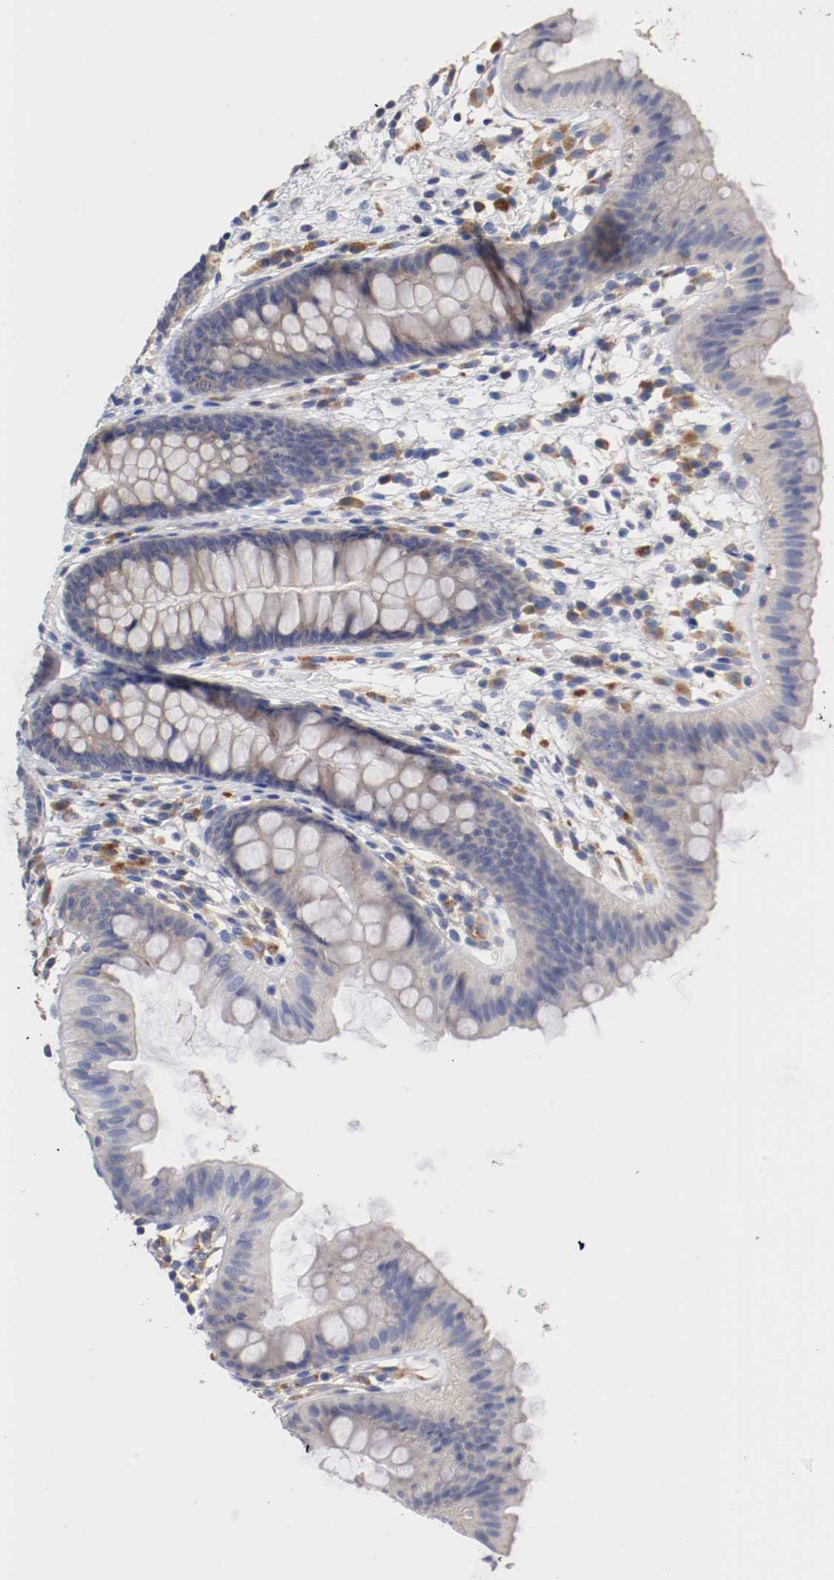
{"staining": {"intensity": "moderate", "quantity": "25%-75%", "location": "cytoplasmic/membranous"}, "tissue": "colon", "cell_type": "Endothelial cells", "image_type": "normal", "snomed": [{"axis": "morphology", "description": "Normal tissue, NOS"}, {"axis": "topography", "description": "Smooth muscle"}, {"axis": "topography", "description": "Colon"}], "caption": "Colon stained with immunohistochemistry demonstrates moderate cytoplasmic/membranous positivity in about 25%-75% of endothelial cells.", "gene": "SEMA5A", "patient": {"sex": "male", "age": 67}}